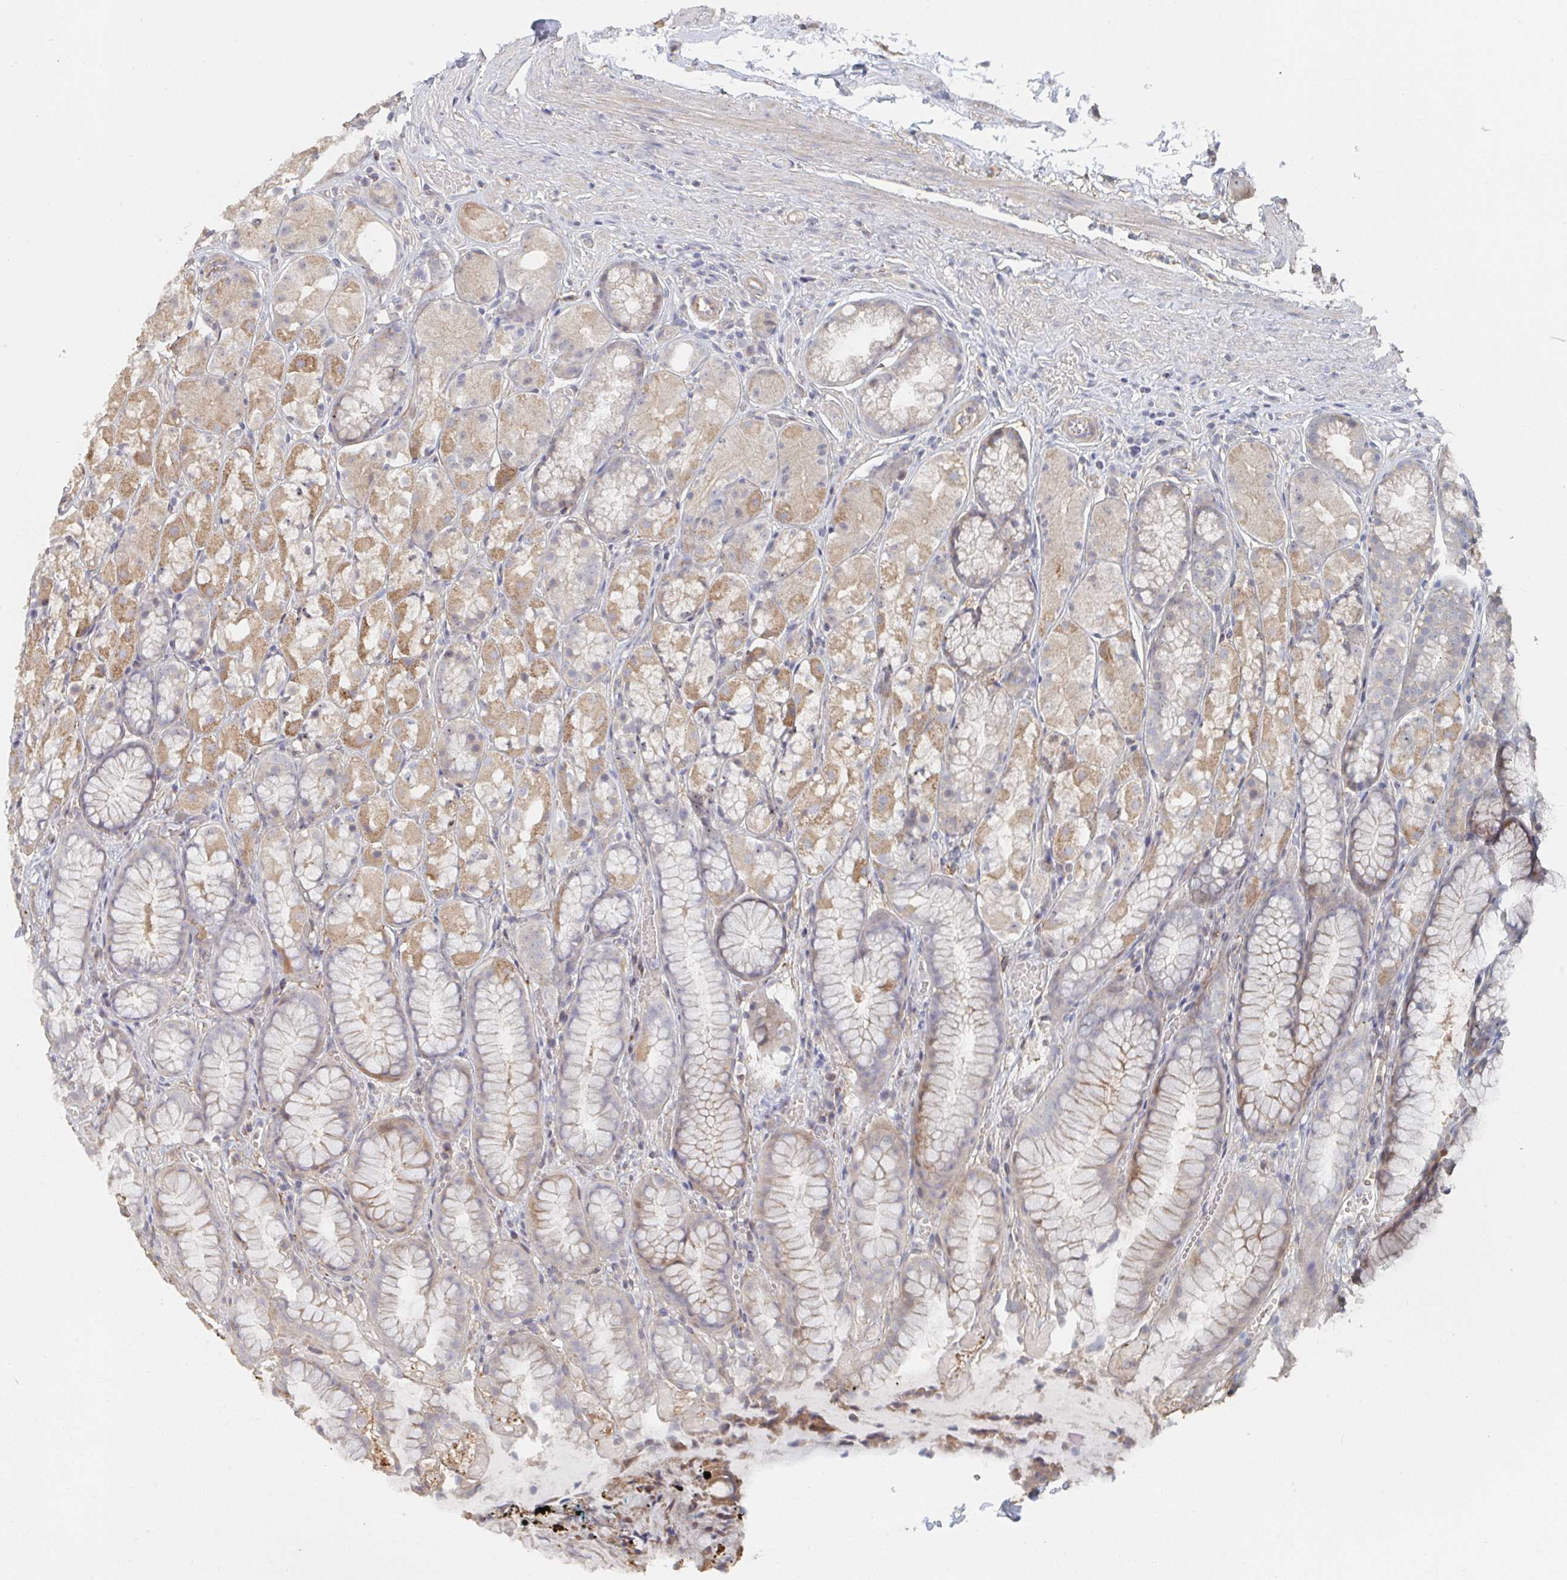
{"staining": {"intensity": "moderate", "quantity": "25%-75%", "location": "cytoplasmic/membranous"}, "tissue": "stomach", "cell_type": "Glandular cells", "image_type": "normal", "snomed": [{"axis": "morphology", "description": "Normal tissue, NOS"}, {"axis": "topography", "description": "Stomach"}], "caption": "This is an image of immunohistochemistry staining of unremarkable stomach, which shows moderate staining in the cytoplasmic/membranous of glandular cells.", "gene": "PTEN", "patient": {"sex": "male", "age": 70}}